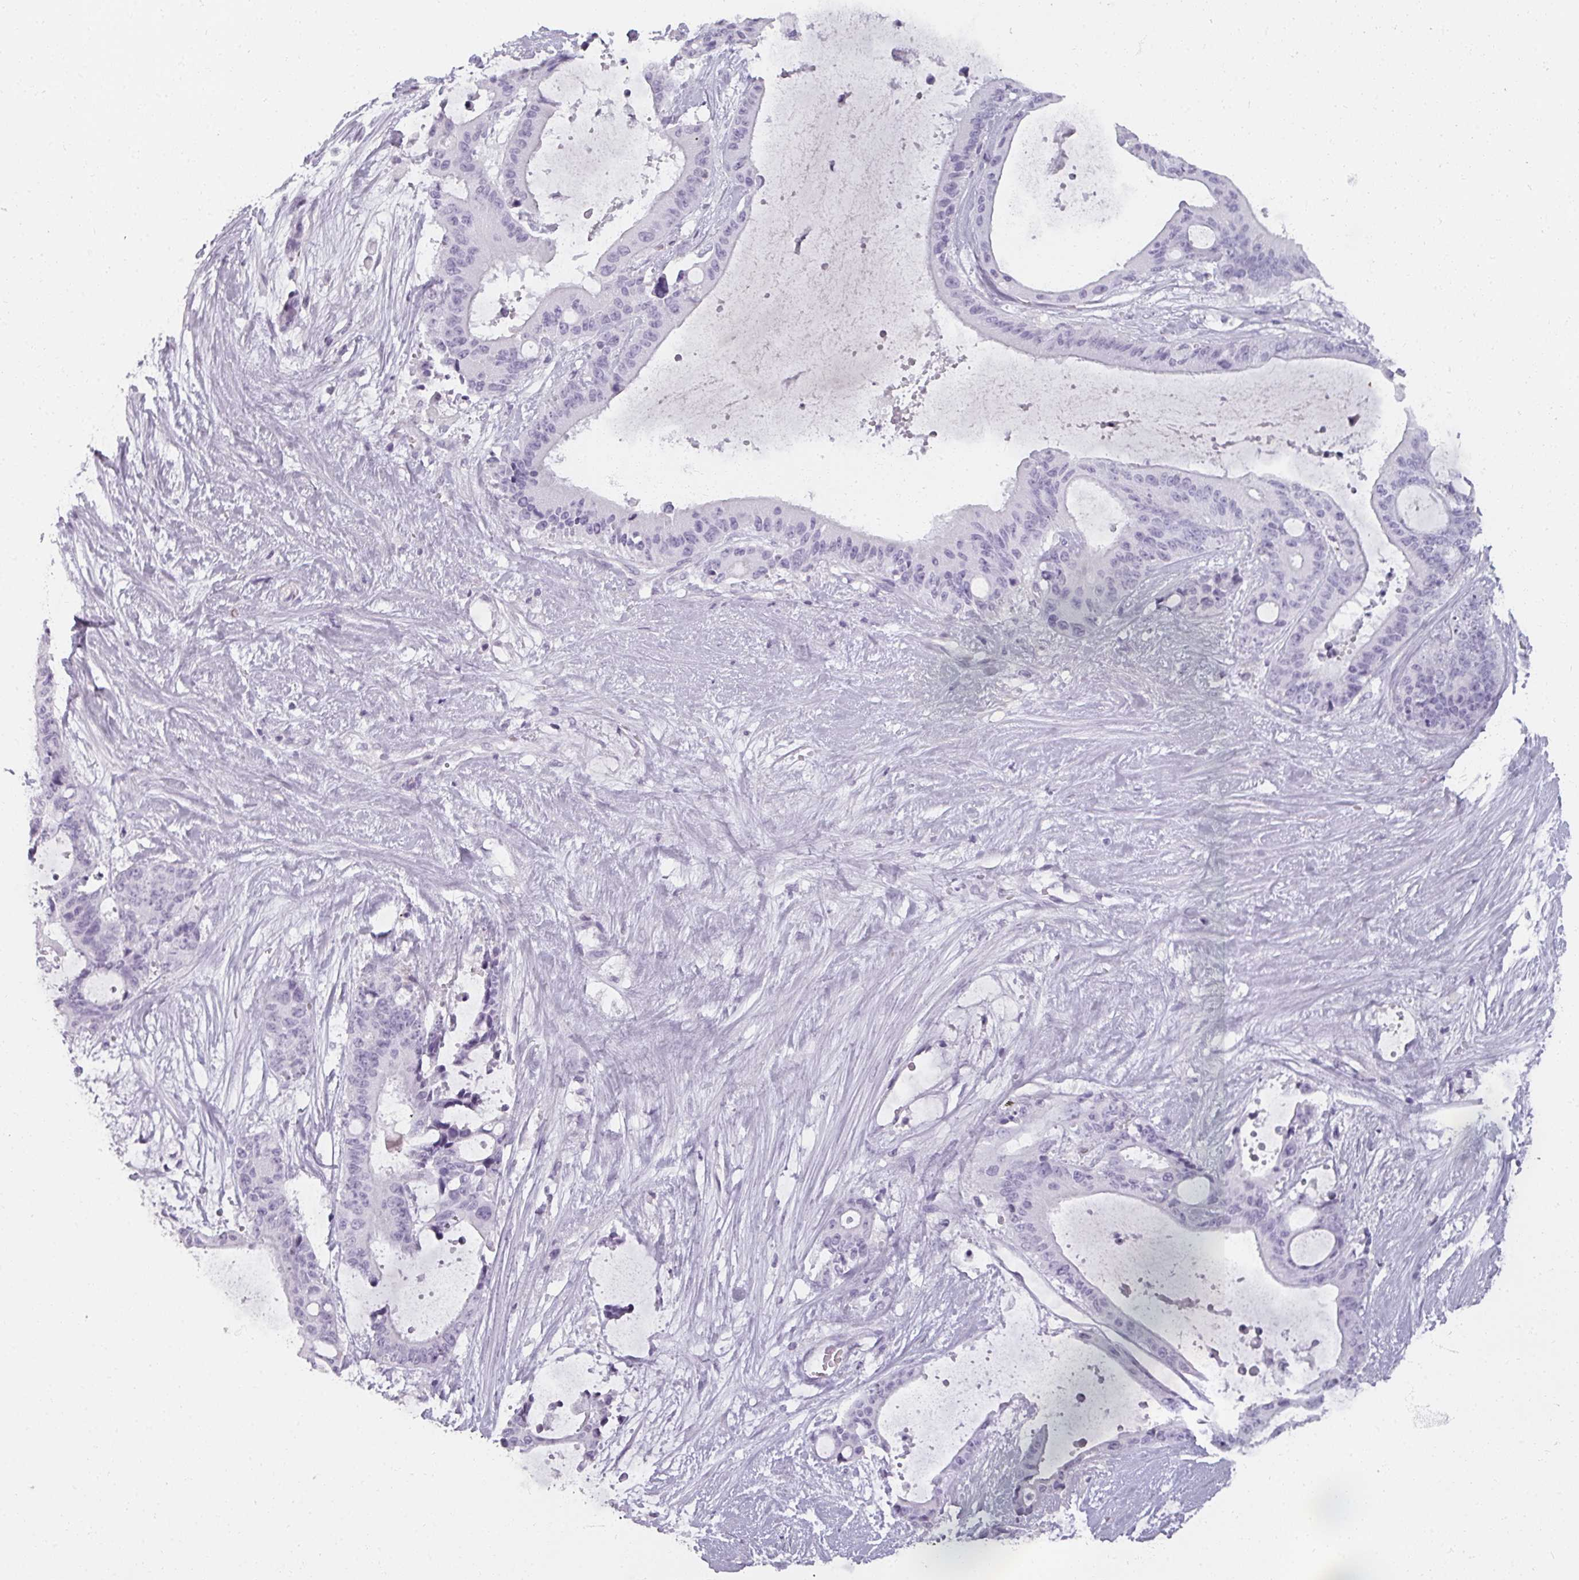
{"staining": {"intensity": "negative", "quantity": "none", "location": "none"}, "tissue": "liver cancer", "cell_type": "Tumor cells", "image_type": "cancer", "snomed": [{"axis": "morphology", "description": "Normal tissue, NOS"}, {"axis": "morphology", "description": "Cholangiocarcinoma"}, {"axis": "topography", "description": "Liver"}, {"axis": "topography", "description": "Peripheral nerve tissue"}], "caption": "A photomicrograph of human liver cancer (cholangiocarcinoma) is negative for staining in tumor cells.", "gene": "REG3G", "patient": {"sex": "female", "age": 73}}